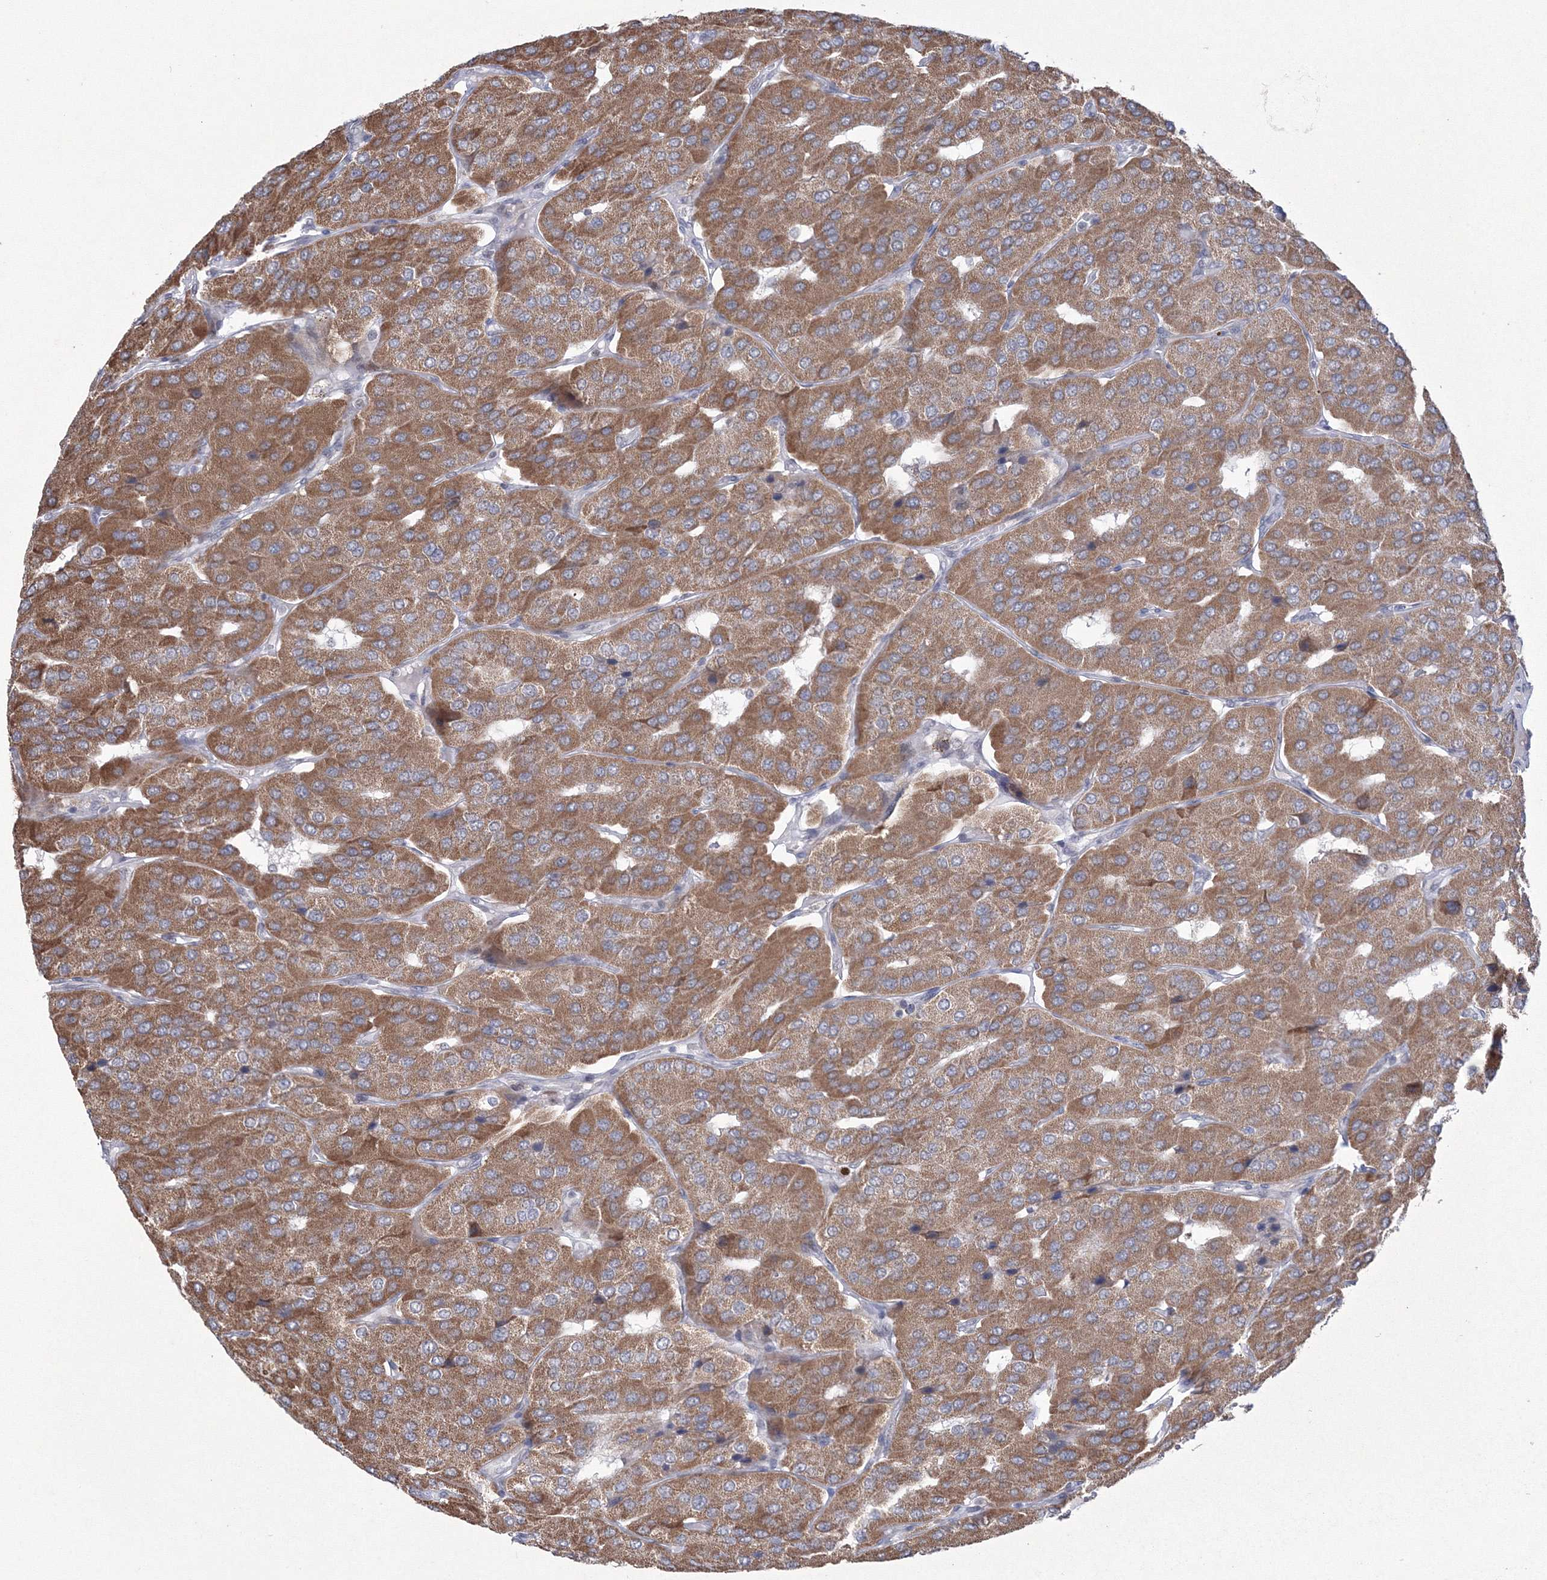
{"staining": {"intensity": "moderate", "quantity": ">75%", "location": "cytoplasmic/membranous"}, "tissue": "parathyroid gland", "cell_type": "Glandular cells", "image_type": "normal", "snomed": [{"axis": "morphology", "description": "Normal tissue, NOS"}, {"axis": "morphology", "description": "Adenoma, NOS"}, {"axis": "topography", "description": "Parathyroid gland"}], "caption": "Protein expression analysis of normal parathyroid gland displays moderate cytoplasmic/membranous expression in about >75% of glandular cells. The staining was performed using DAB (3,3'-diaminobenzidine) to visualize the protein expression in brown, while the nuclei were stained in blue with hematoxylin (Magnification: 20x).", "gene": "GRSF1", "patient": {"sex": "female", "age": 86}}